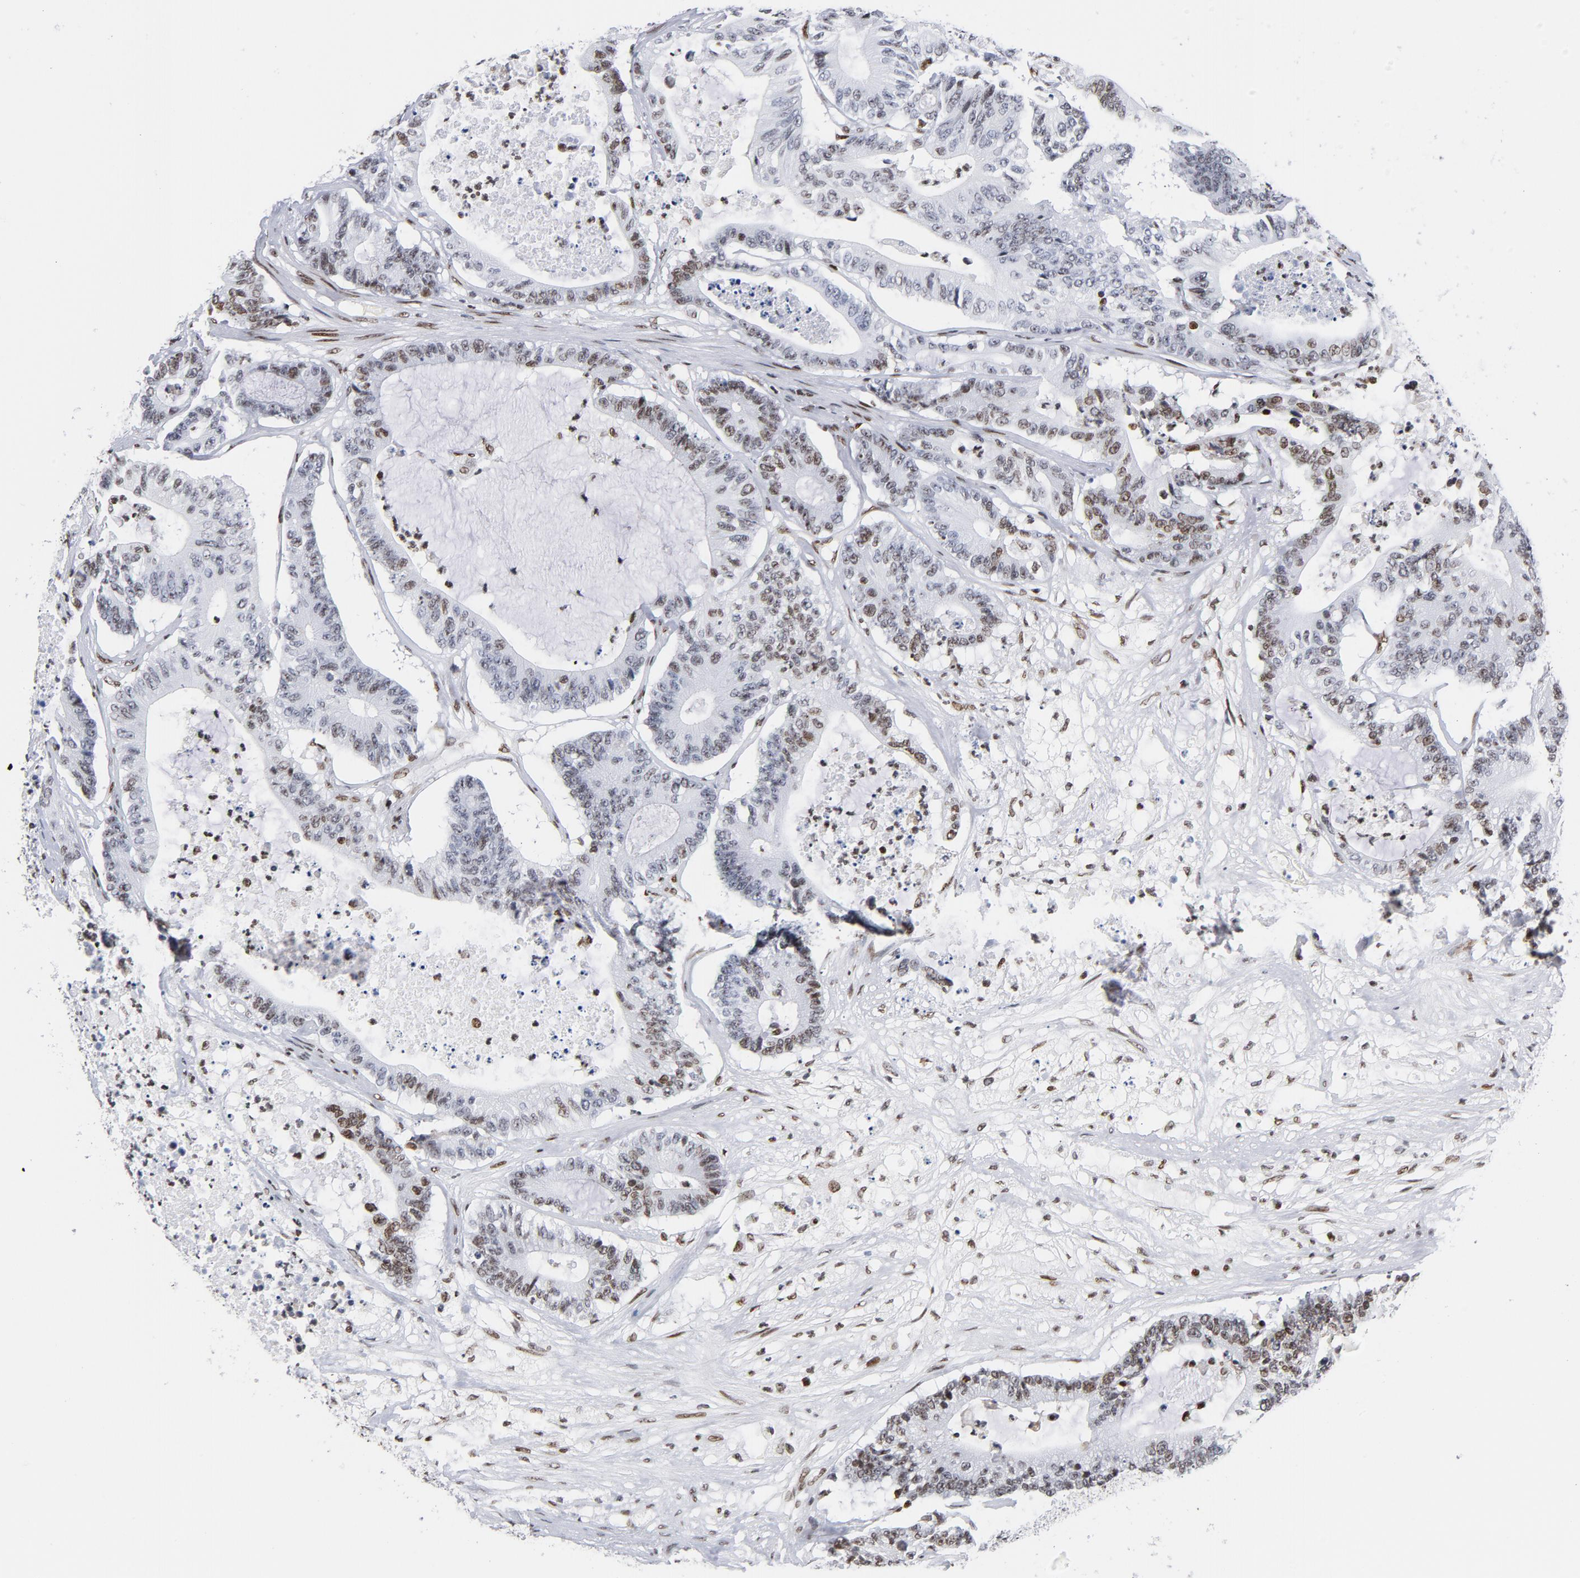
{"staining": {"intensity": "moderate", "quantity": "25%-75%", "location": "nuclear"}, "tissue": "colorectal cancer", "cell_type": "Tumor cells", "image_type": "cancer", "snomed": [{"axis": "morphology", "description": "Adenocarcinoma, NOS"}, {"axis": "topography", "description": "Colon"}], "caption": "Moderate nuclear staining is appreciated in about 25%-75% of tumor cells in adenocarcinoma (colorectal).", "gene": "TOP2B", "patient": {"sex": "female", "age": 84}}